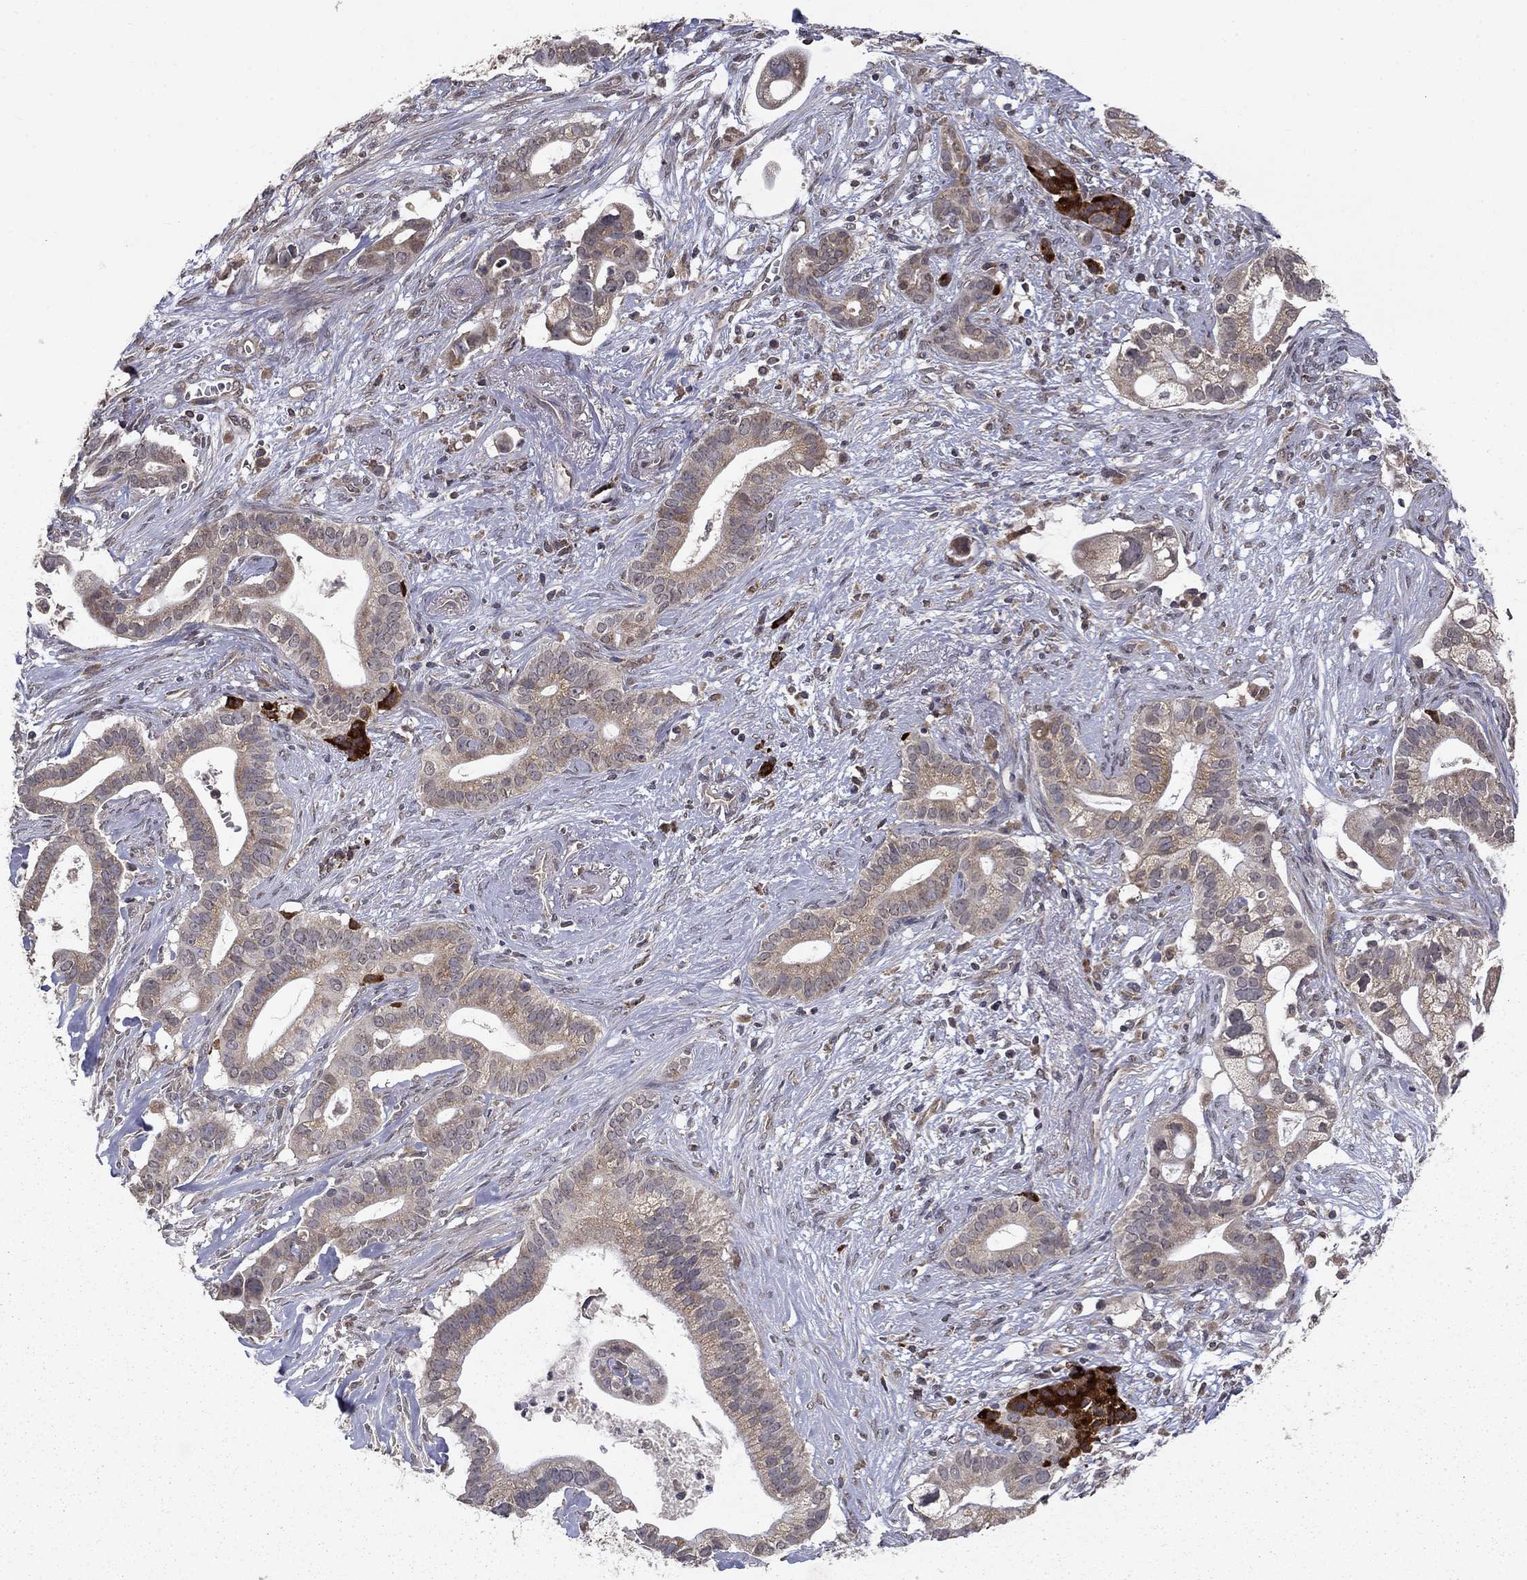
{"staining": {"intensity": "negative", "quantity": "none", "location": "none"}, "tissue": "pancreatic cancer", "cell_type": "Tumor cells", "image_type": "cancer", "snomed": [{"axis": "morphology", "description": "Adenocarcinoma, NOS"}, {"axis": "topography", "description": "Pancreas"}], "caption": "High power microscopy micrograph of an immunohistochemistry micrograph of adenocarcinoma (pancreatic), revealing no significant expression in tumor cells.", "gene": "SLC2A13", "patient": {"sex": "male", "age": 61}}